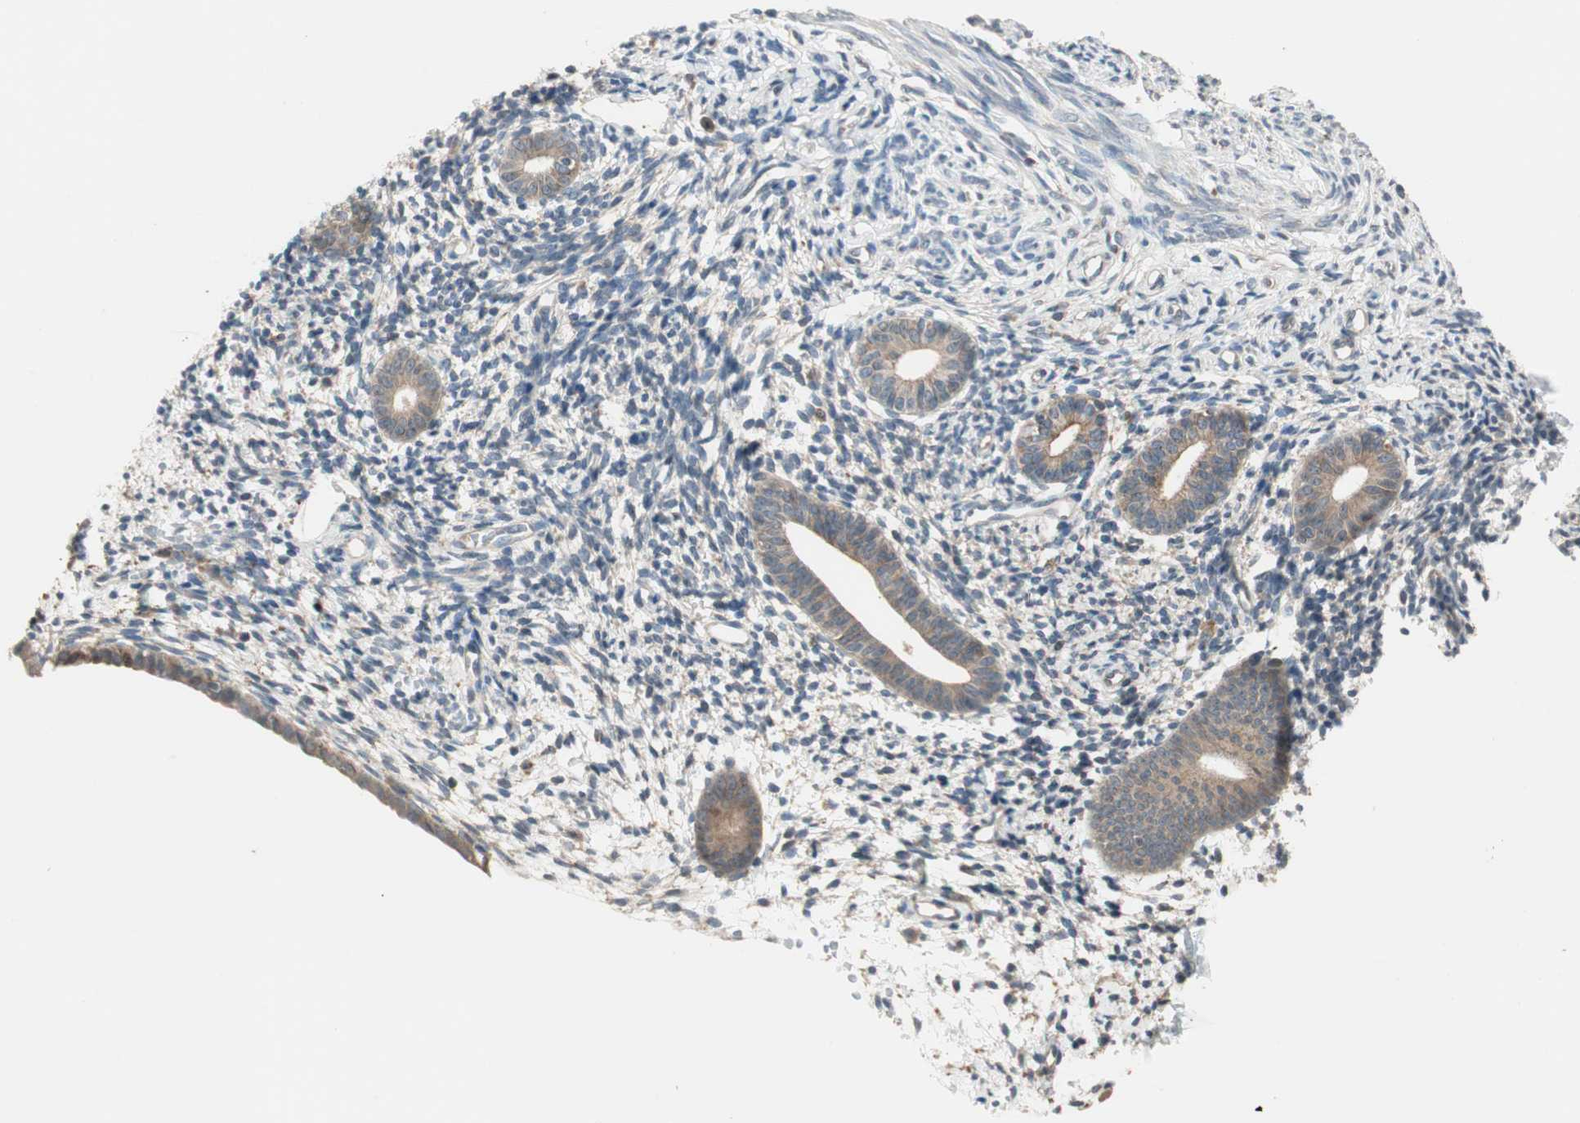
{"staining": {"intensity": "weak", "quantity": "25%-75%", "location": "cytoplasmic/membranous"}, "tissue": "endometrium", "cell_type": "Cells in endometrial stroma", "image_type": "normal", "snomed": [{"axis": "morphology", "description": "Normal tissue, NOS"}, {"axis": "topography", "description": "Endometrium"}], "caption": "This is a histology image of IHC staining of benign endometrium, which shows weak expression in the cytoplasmic/membranous of cells in endometrial stroma.", "gene": "ATP6AP2", "patient": {"sex": "female", "age": 71}}